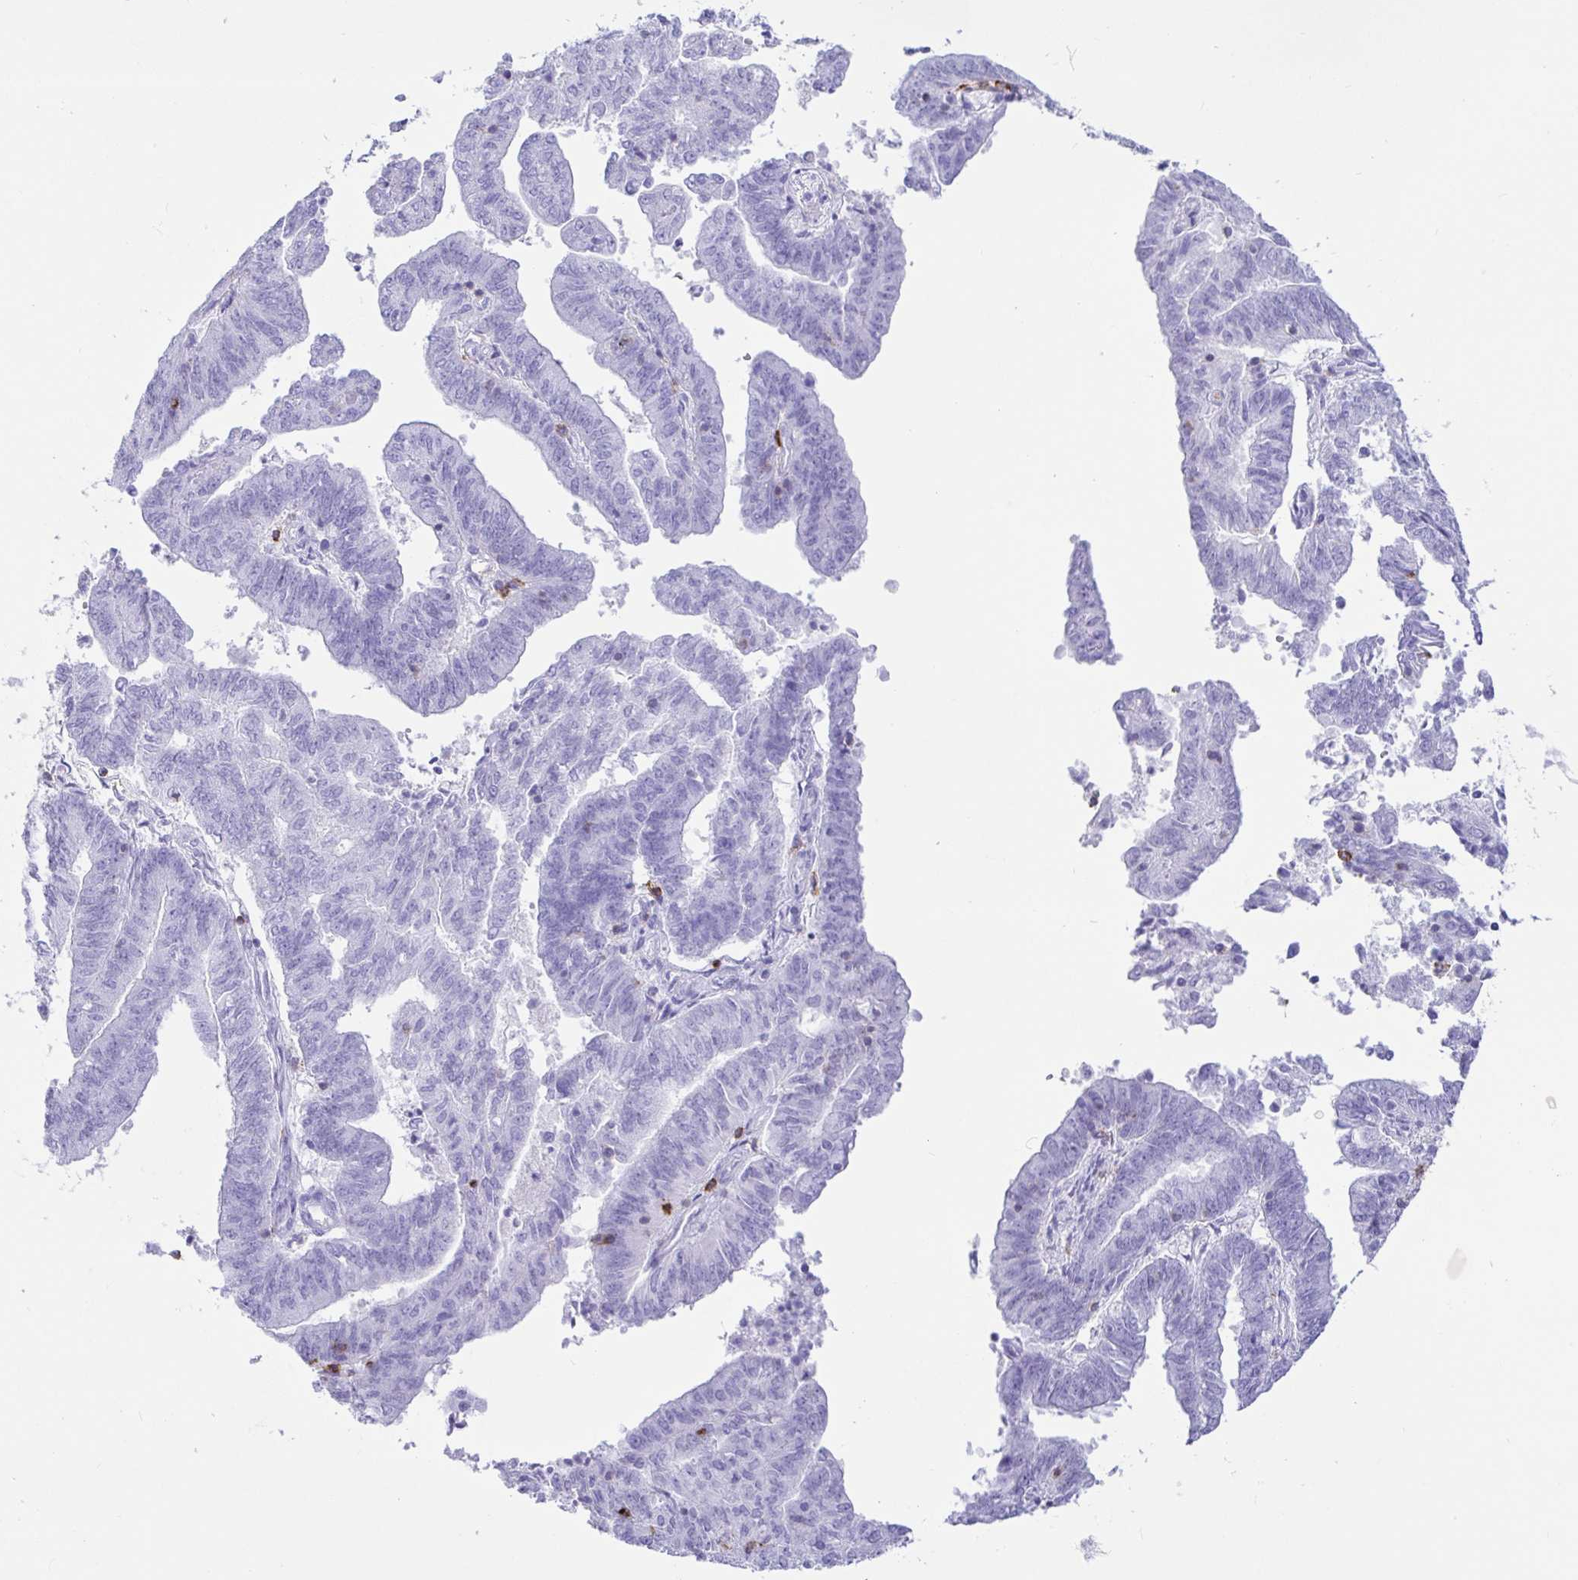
{"staining": {"intensity": "negative", "quantity": "none", "location": "none"}, "tissue": "endometrial cancer", "cell_type": "Tumor cells", "image_type": "cancer", "snomed": [{"axis": "morphology", "description": "Adenocarcinoma, NOS"}, {"axis": "topography", "description": "Endometrium"}], "caption": "This is an IHC micrograph of human endometrial adenocarcinoma. There is no positivity in tumor cells.", "gene": "CD5", "patient": {"sex": "female", "age": 82}}